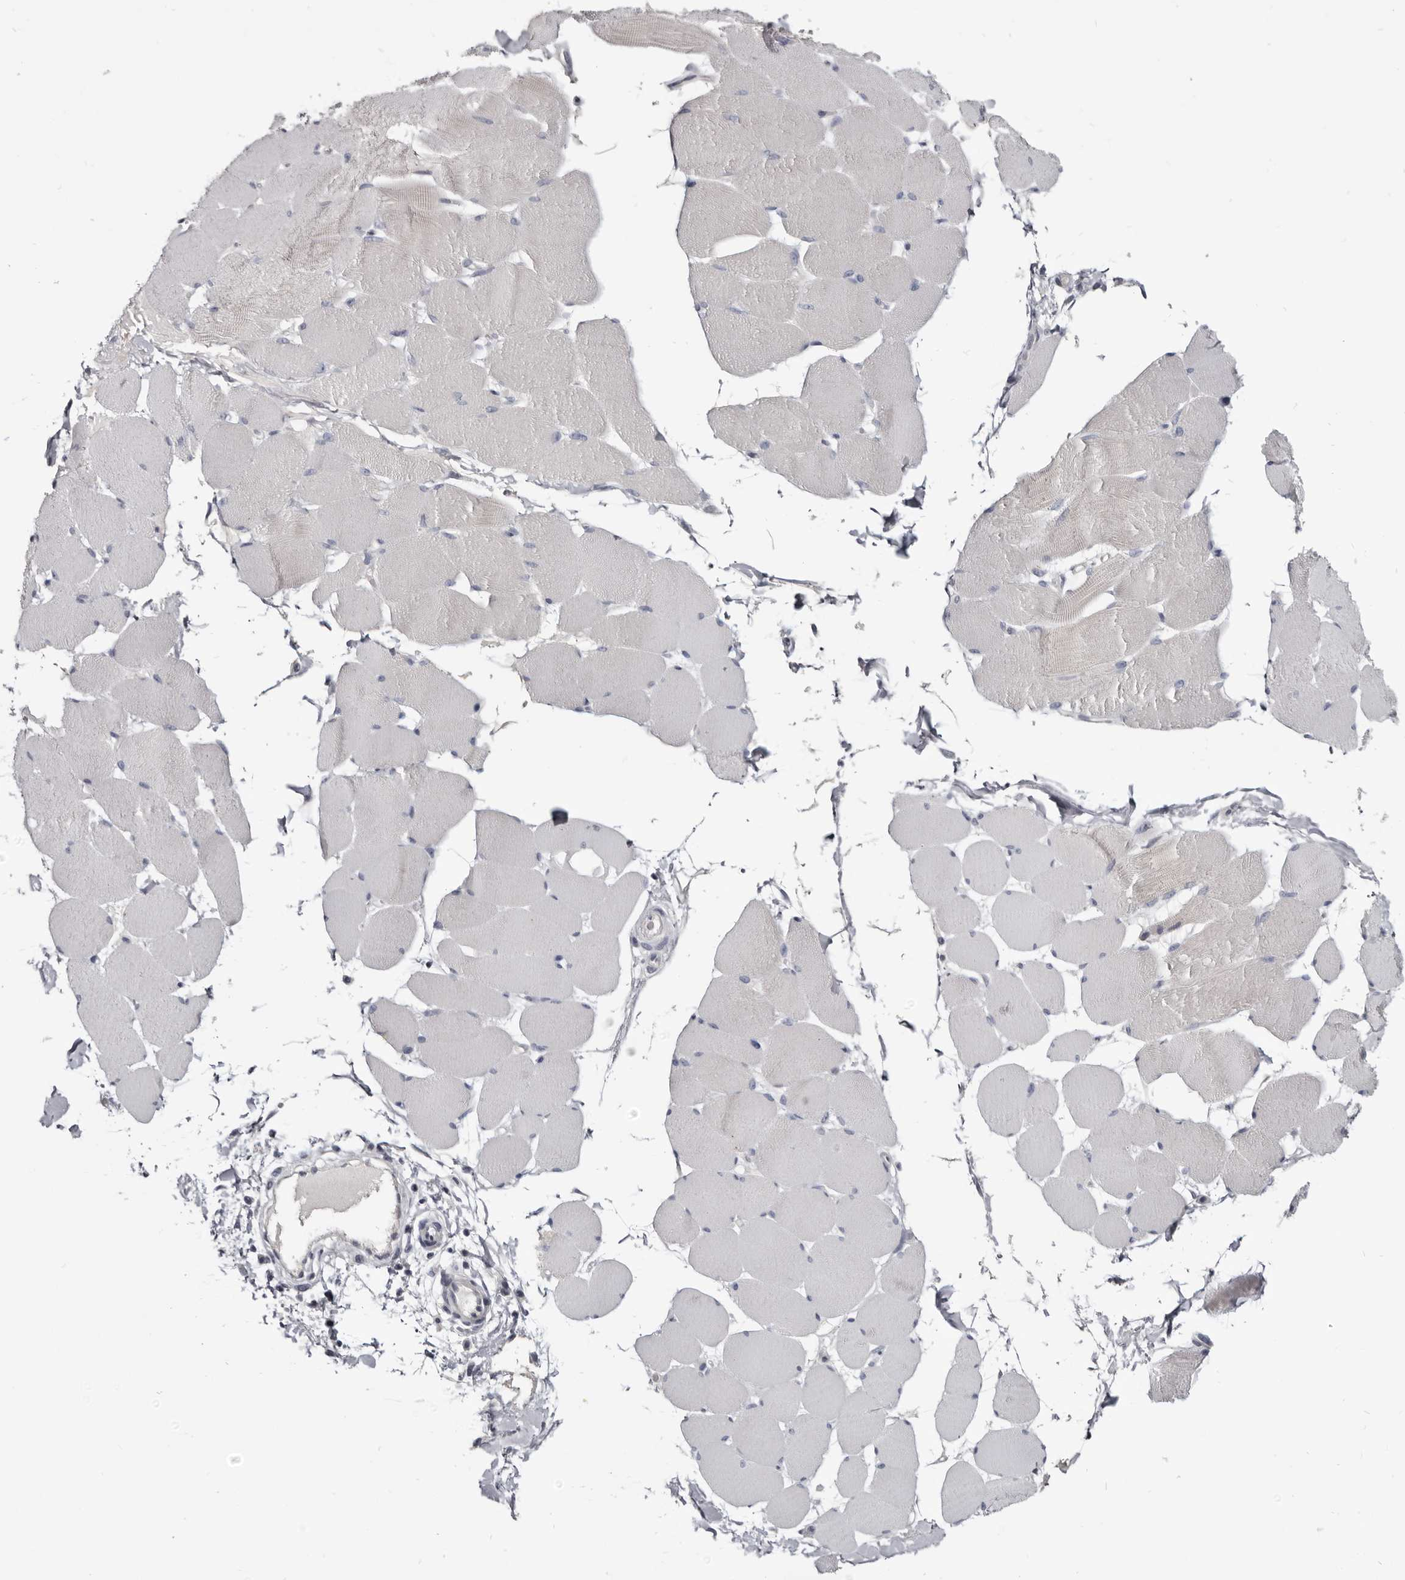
{"staining": {"intensity": "negative", "quantity": "none", "location": "none"}, "tissue": "skeletal muscle", "cell_type": "Myocytes", "image_type": "normal", "snomed": [{"axis": "morphology", "description": "Normal tissue, NOS"}, {"axis": "topography", "description": "Skin"}, {"axis": "topography", "description": "Skeletal muscle"}], "caption": "Immunohistochemical staining of normal human skeletal muscle demonstrates no significant expression in myocytes. (Brightfield microscopy of DAB immunohistochemistry (IHC) at high magnification).", "gene": "CGN", "patient": {"sex": "male", "age": 83}}